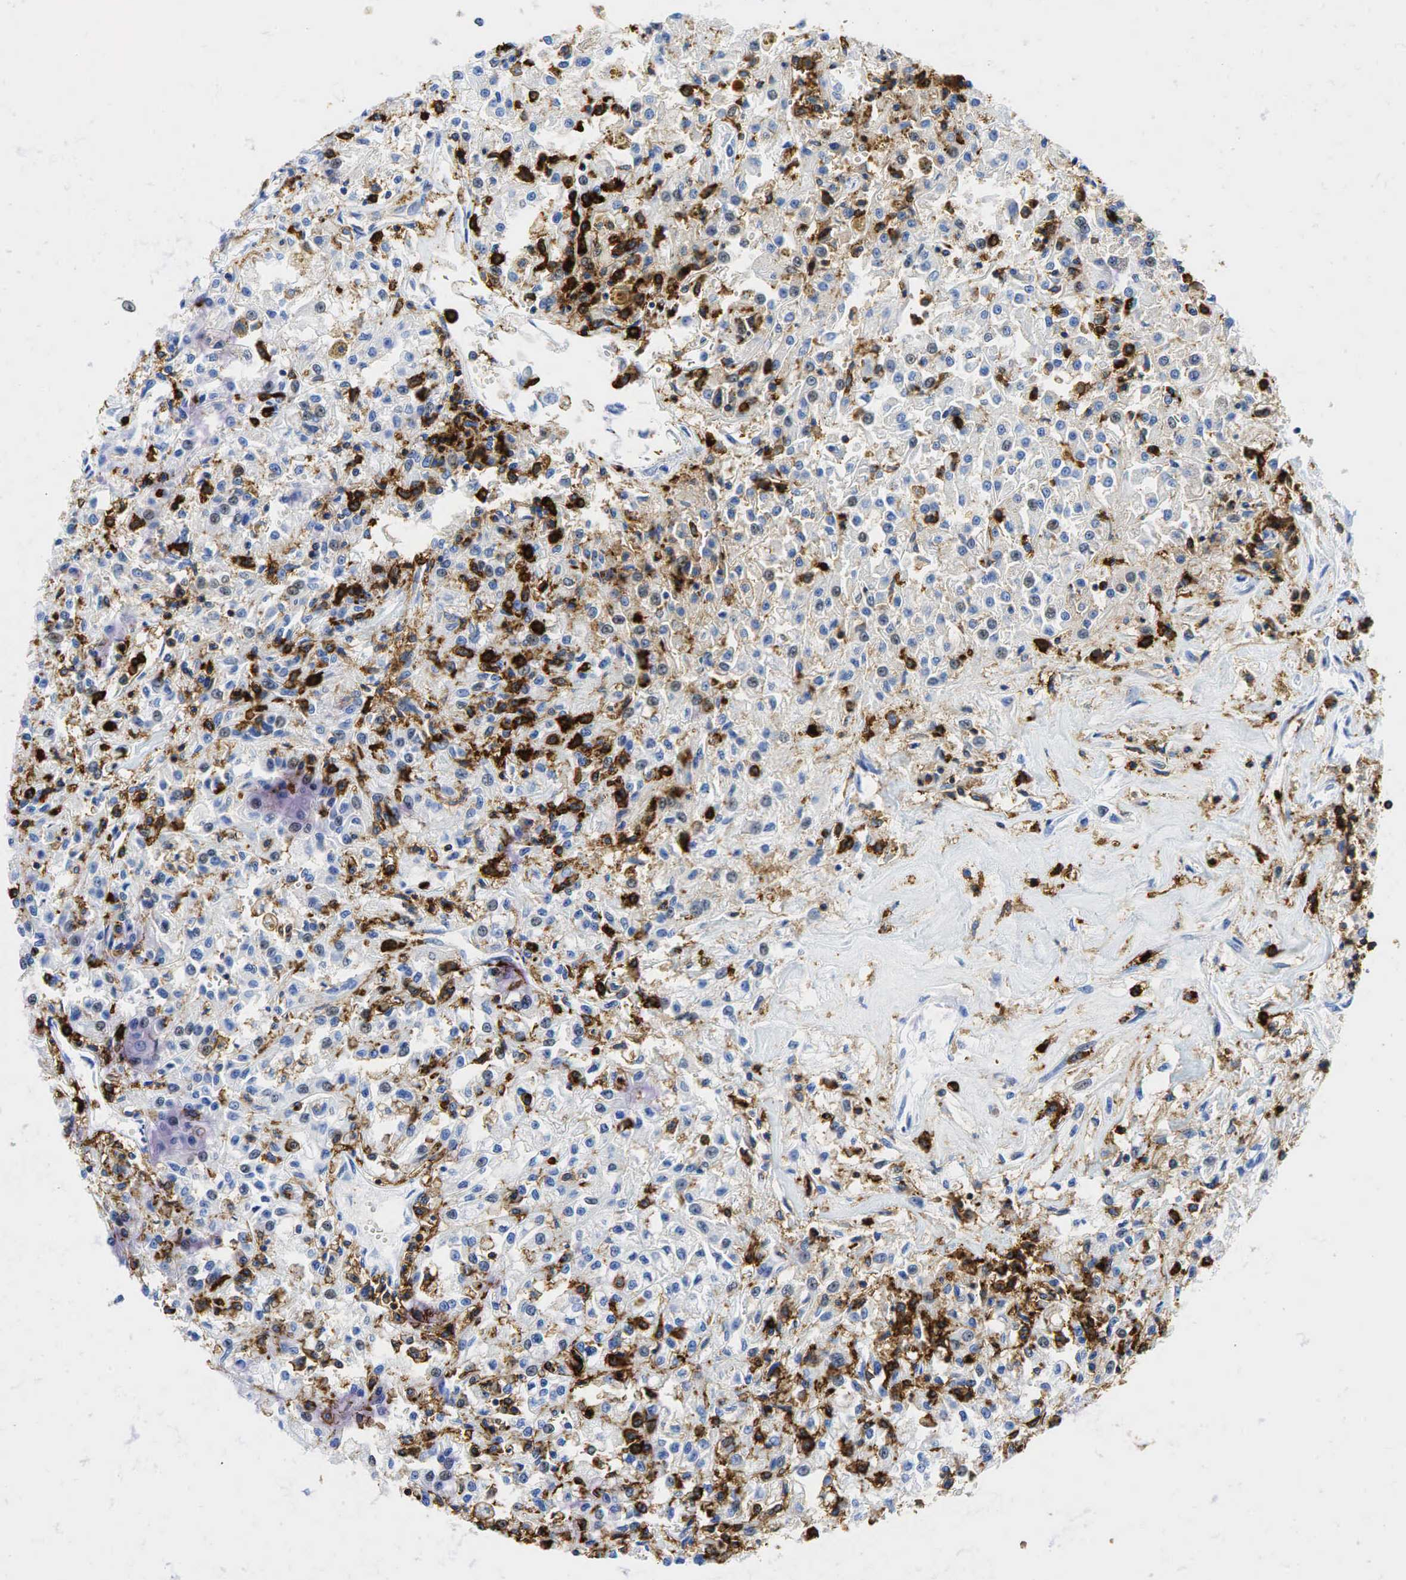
{"staining": {"intensity": "weak", "quantity": "<25%", "location": "nuclear"}, "tissue": "renal cancer", "cell_type": "Tumor cells", "image_type": "cancer", "snomed": [{"axis": "morphology", "description": "Adenocarcinoma, NOS"}, {"axis": "topography", "description": "Kidney"}], "caption": "An image of renal cancer (adenocarcinoma) stained for a protein demonstrates no brown staining in tumor cells.", "gene": "PTPRC", "patient": {"sex": "male", "age": 78}}